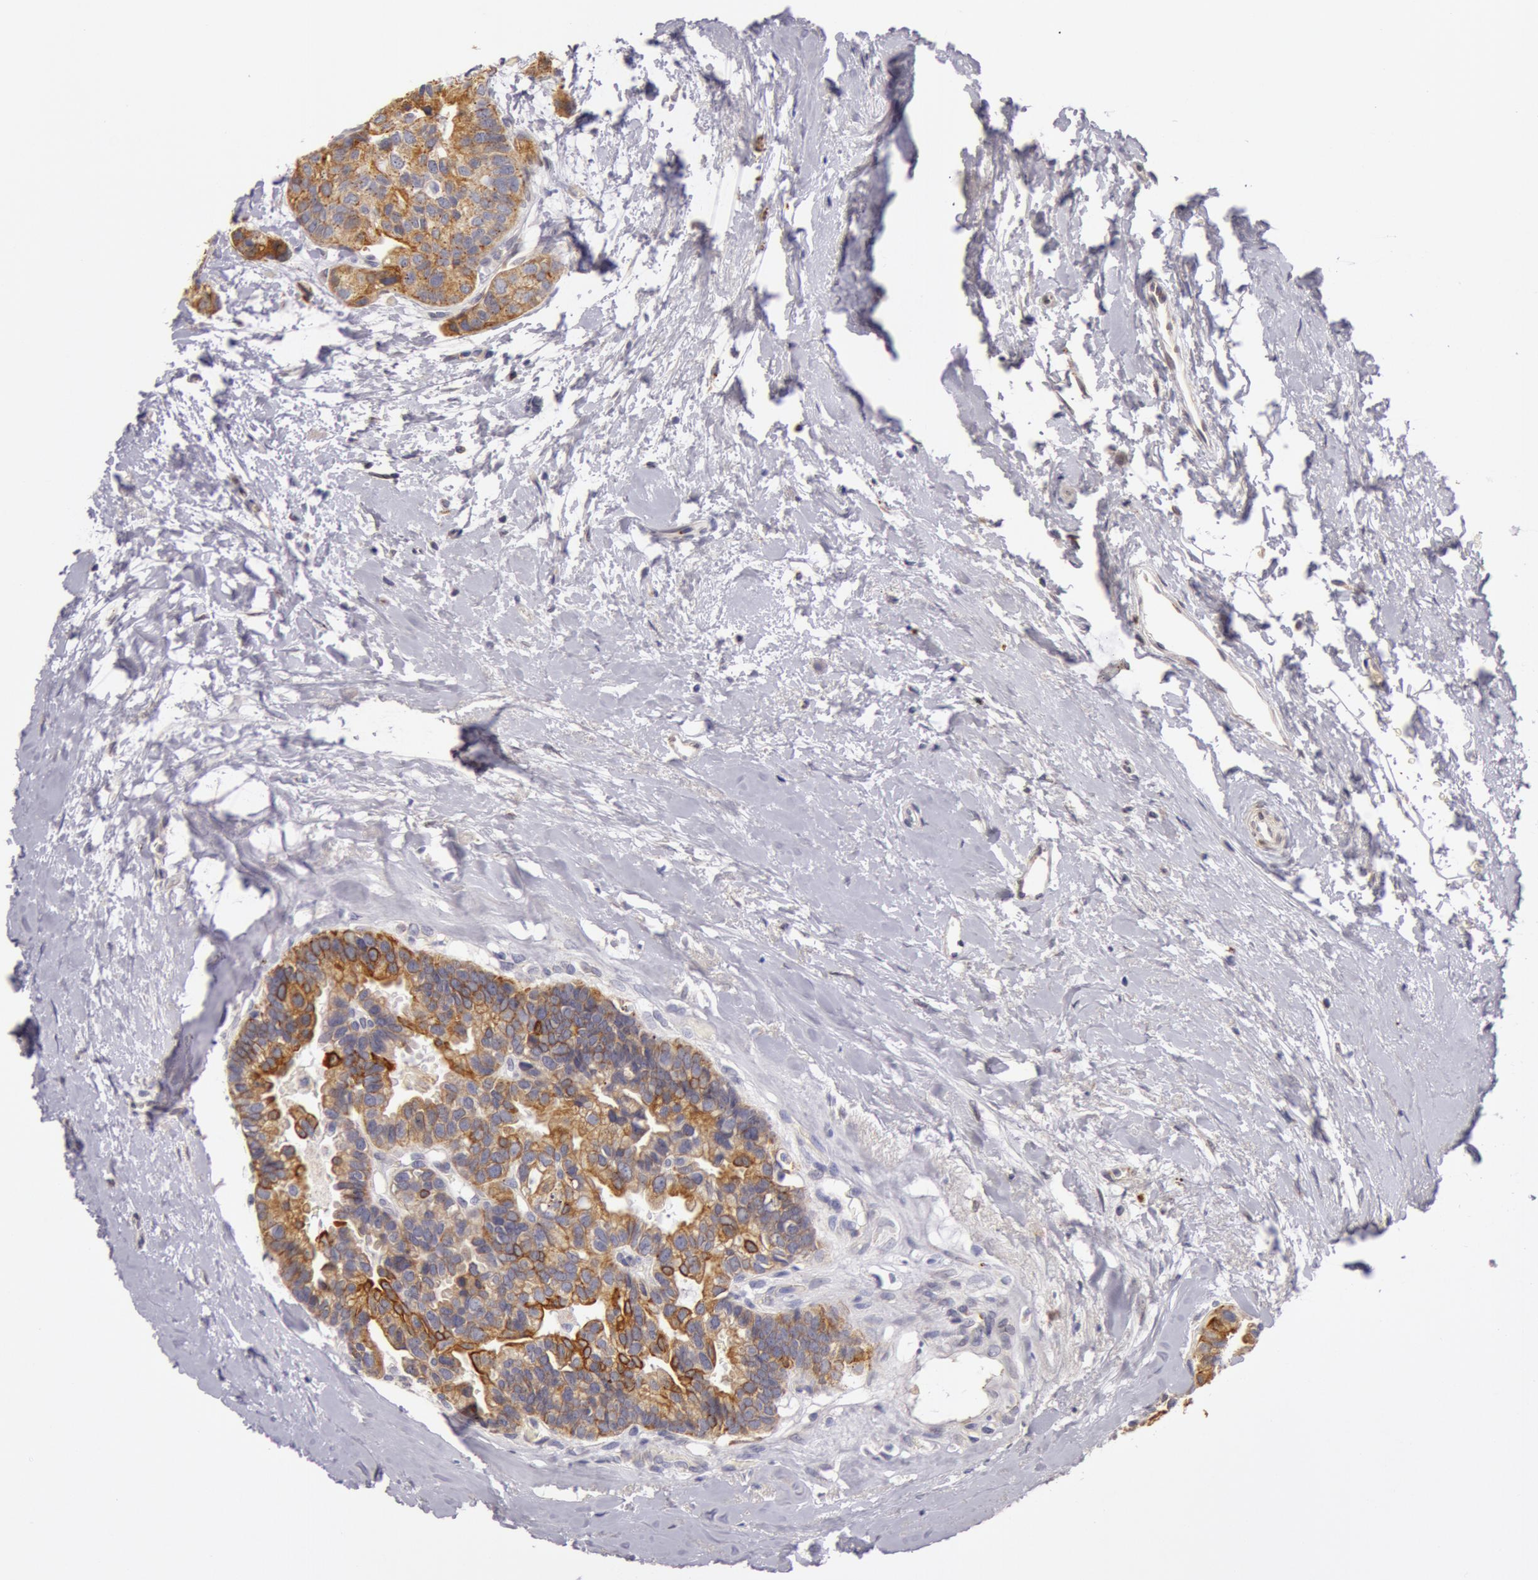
{"staining": {"intensity": "moderate", "quantity": ">75%", "location": "cytoplasmic/membranous"}, "tissue": "breast cancer", "cell_type": "Tumor cells", "image_type": "cancer", "snomed": [{"axis": "morphology", "description": "Duct carcinoma"}, {"axis": "topography", "description": "Breast"}], "caption": "Protein expression analysis of breast intraductal carcinoma displays moderate cytoplasmic/membranous staining in approximately >75% of tumor cells.", "gene": "KRT18", "patient": {"sex": "female", "age": 69}}